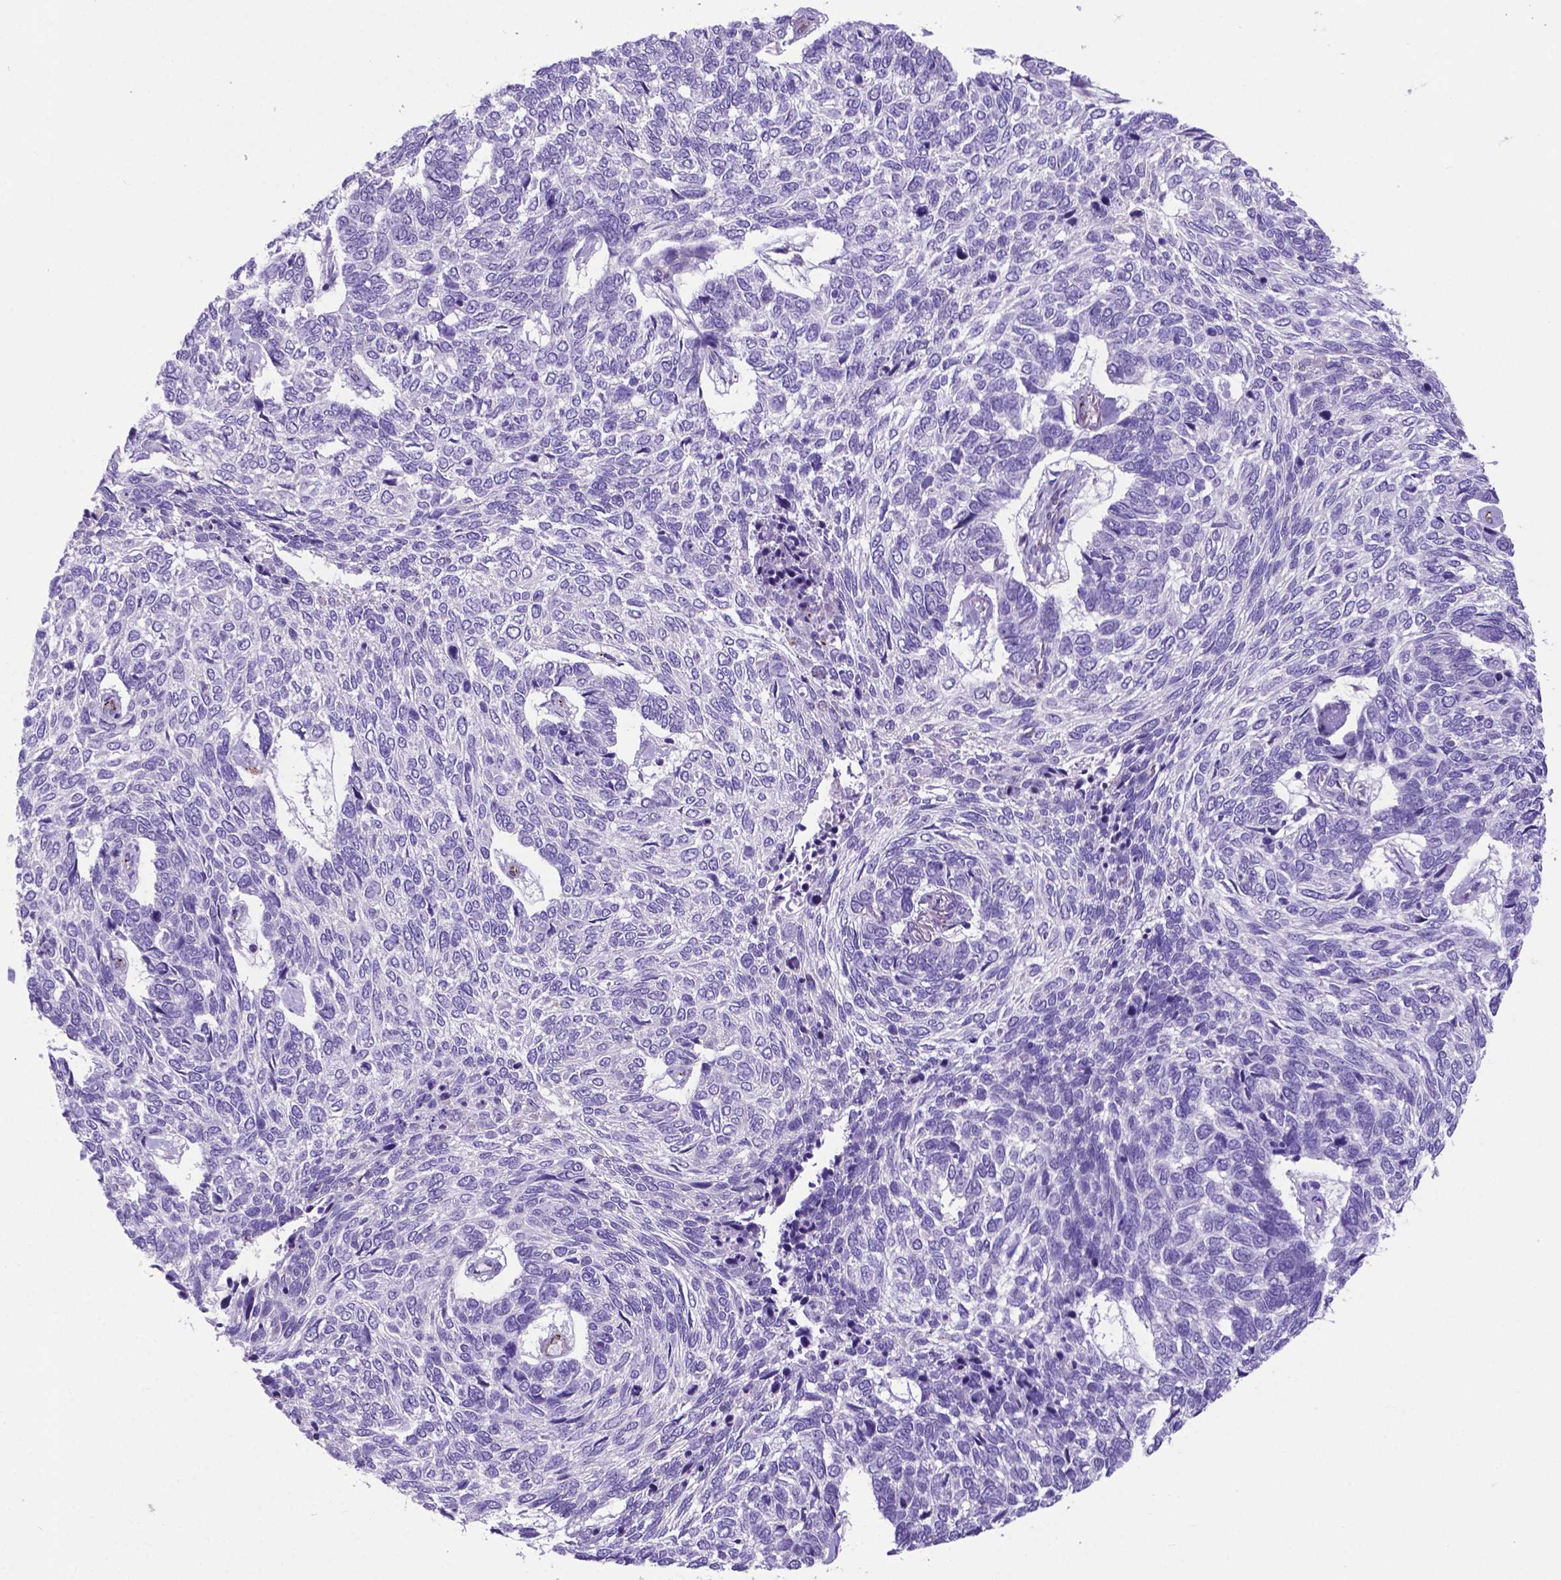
{"staining": {"intensity": "negative", "quantity": "none", "location": "none"}, "tissue": "skin cancer", "cell_type": "Tumor cells", "image_type": "cancer", "snomed": [{"axis": "morphology", "description": "Basal cell carcinoma"}, {"axis": "topography", "description": "Skin"}], "caption": "This histopathology image is of skin cancer (basal cell carcinoma) stained with immunohistochemistry to label a protein in brown with the nuclei are counter-stained blue. There is no positivity in tumor cells. (DAB immunohistochemistry with hematoxylin counter stain).", "gene": "LZTR1", "patient": {"sex": "female", "age": 65}}